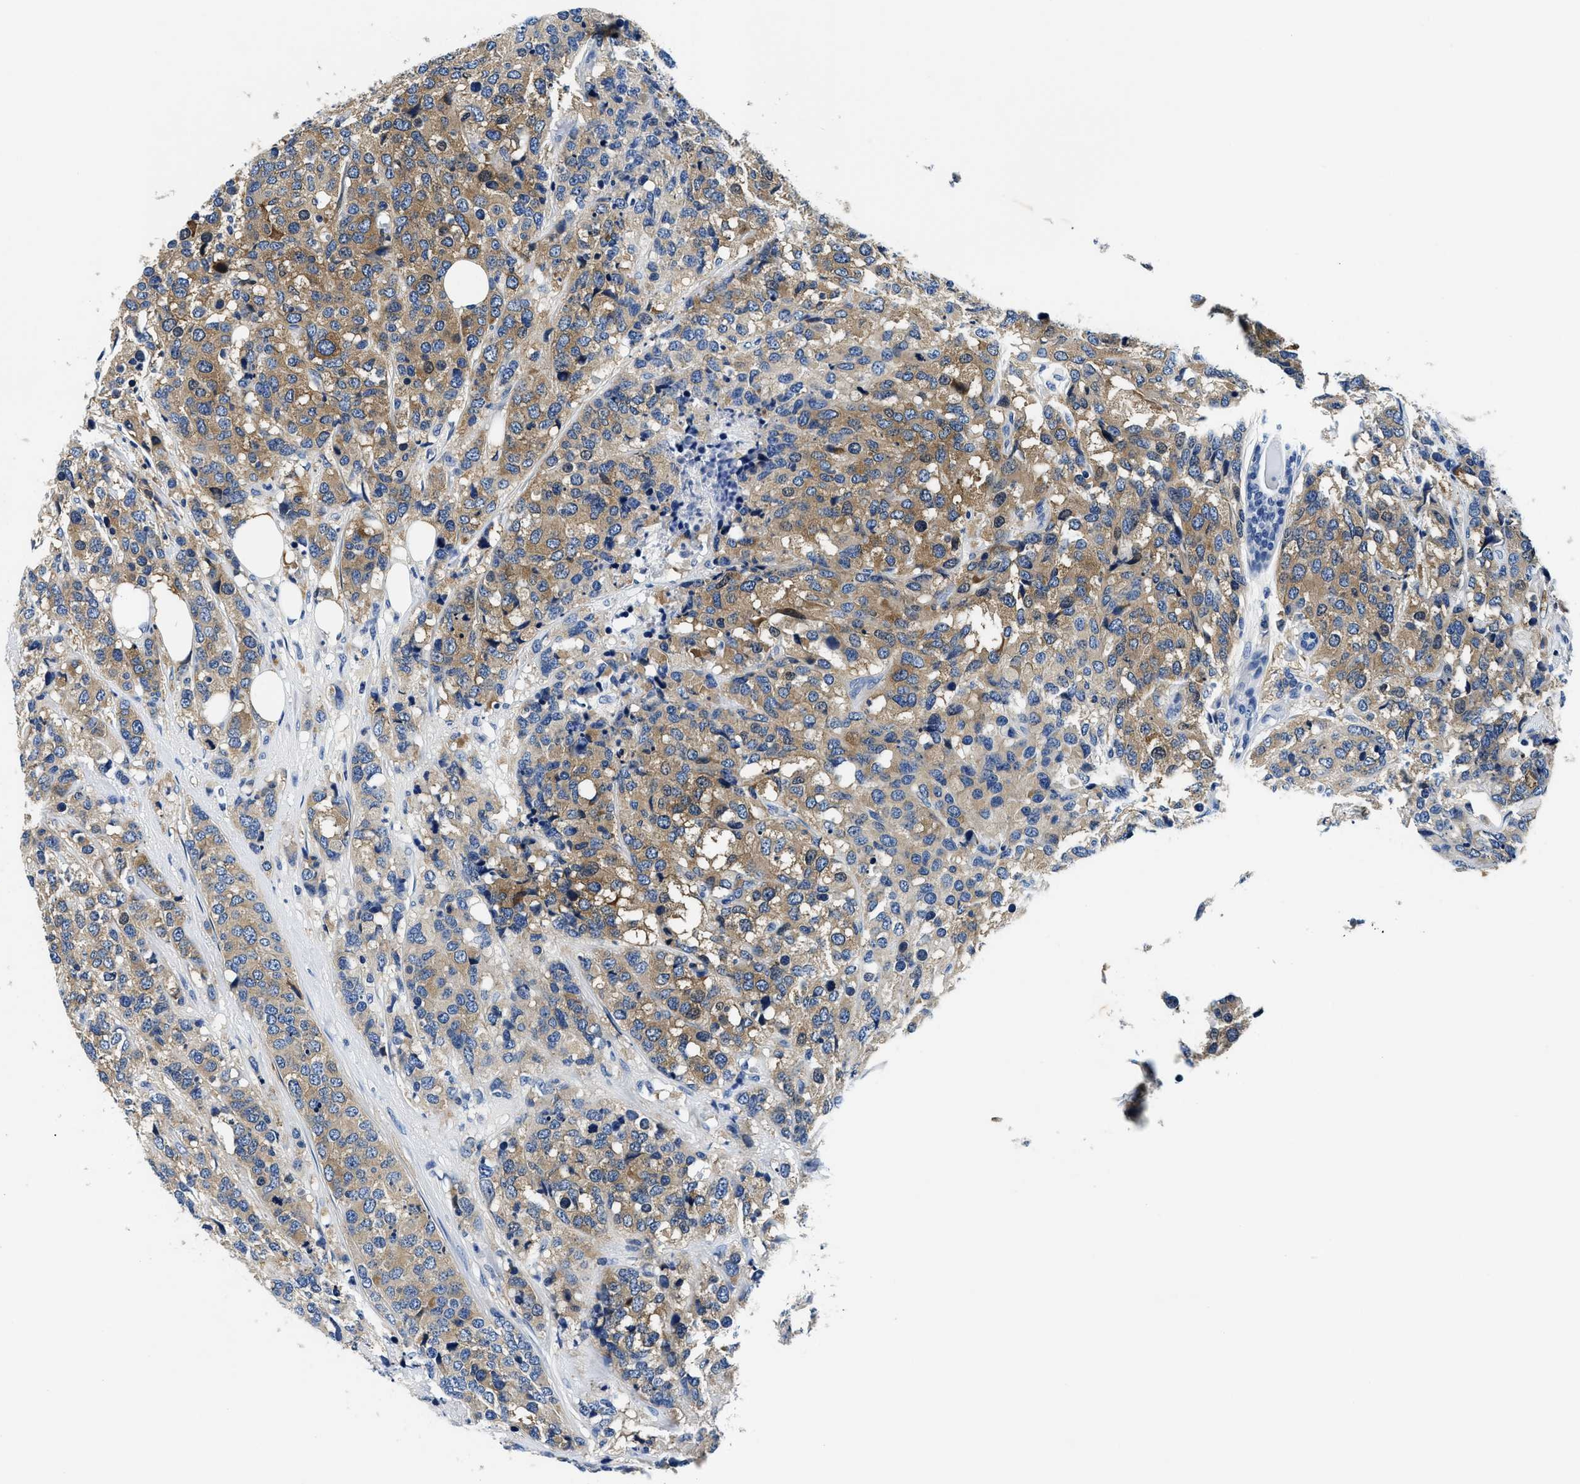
{"staining": {"intensity": "moderate", "quantity": ">75%", "location": "cytoplasmic/membranous"}, "tissue": "breast cancer", "cell_type": "Tumor cells", "image_type": "cancer", "snomed": [{"axis": "morphology", "description": "Lobular carcinoma"}, {"axis": "topography", "description": "Breast"}], "caption": "A photomicrograph of breast cancer stained for a protein shows moderate cytoplasmic/membranous brown staining in tumor cells.", "gene": "MEA1", "patient": {"sex": "female", "age": 59}}